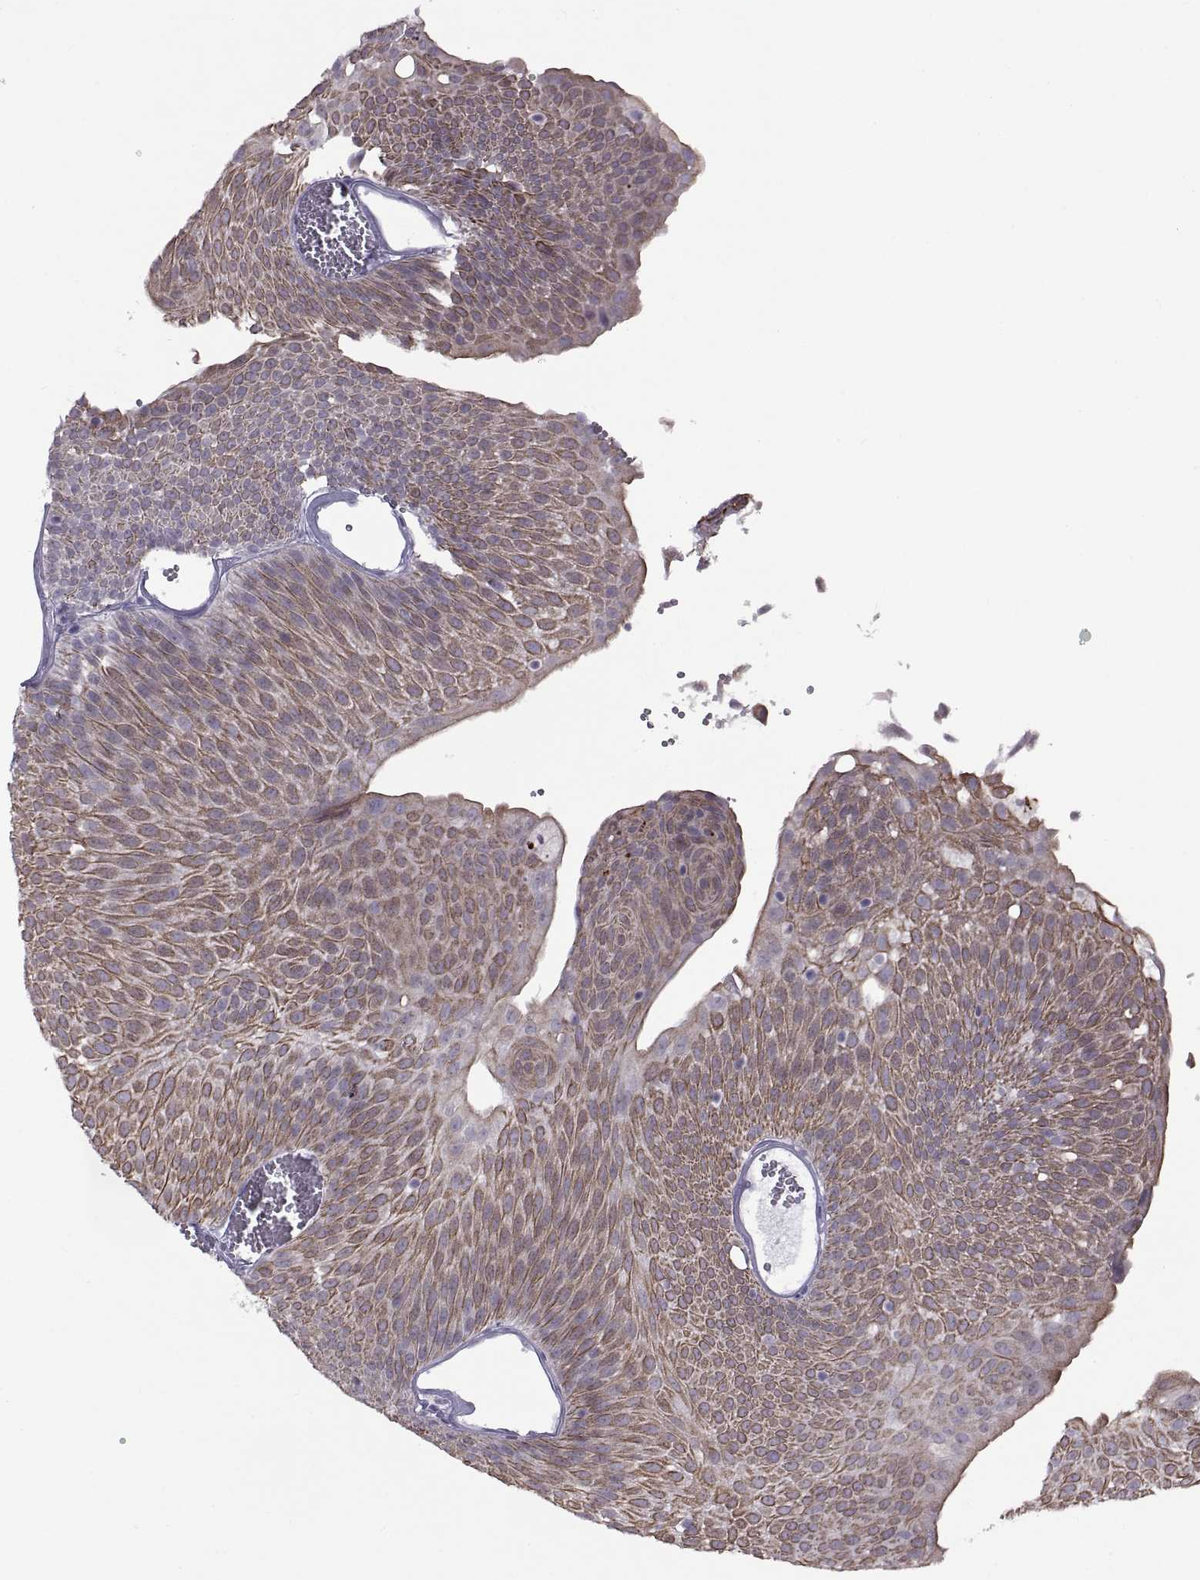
{"staining": {"intensity": "moderate", "quantity": ">75%", "location": "cytoplasmic/membranous"}, "tissue": "urothelial cancer", "cell_type": "Tumor cells", "image_type": "cancer", "snomed": [{"axis": "morphology", "description": "Urothelial carcinoma, Low grade"}, {"axis": "topography", "description": "Urinary bladder"}], "caption": "Immunohistochemical staining of human urothelial carcinoma (low-grade) reveals moderate cytoplasmic/membranous protein positivity in approximately >75% of tumor cells.", "gene": "ASIC2", "patient": {"sex": "male", "age": 52}}